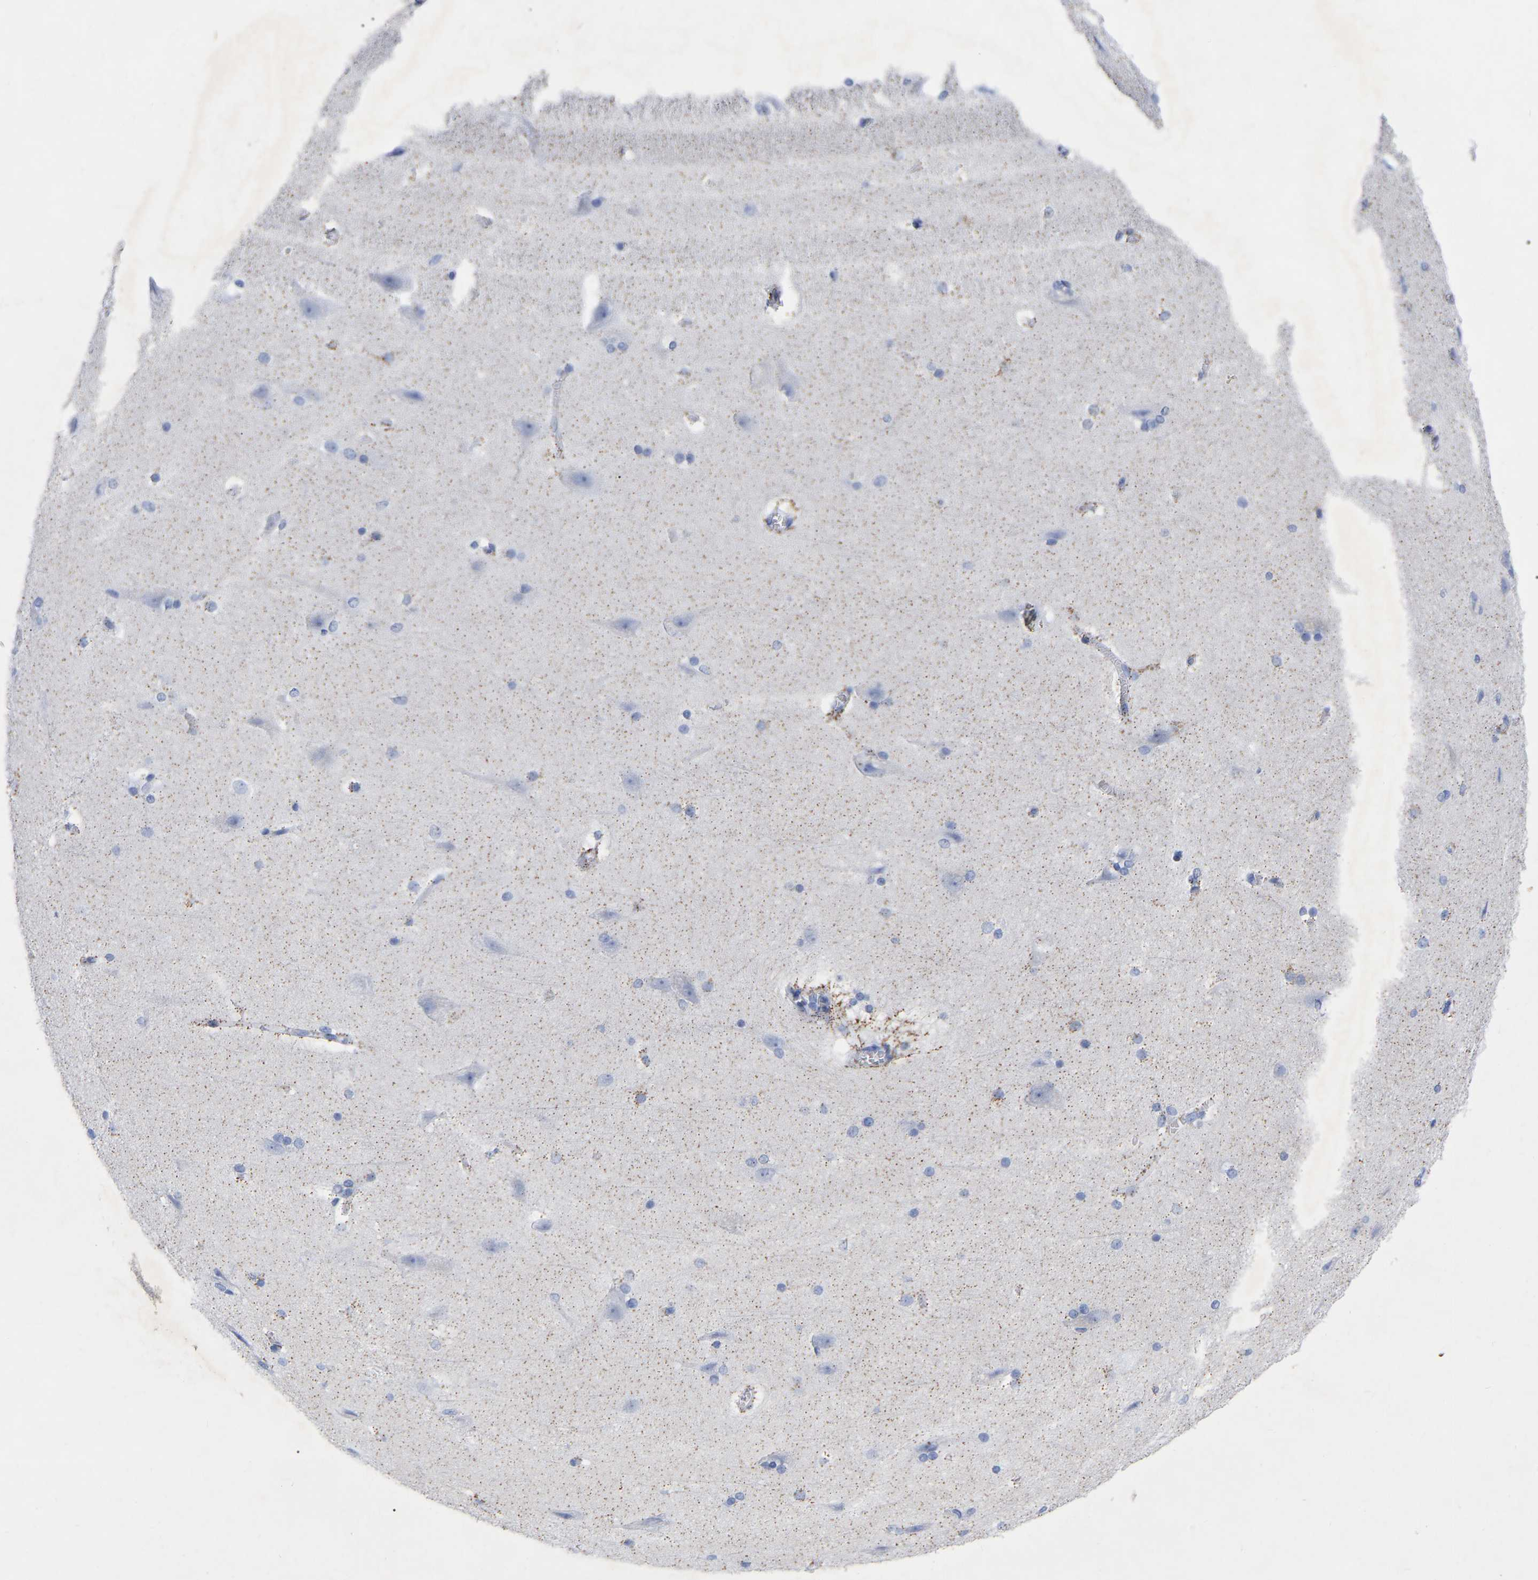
{"staining": {"intensity": "negative", "quantity": "none", "location": "none"}, "tissue": "cerebral cortex", "cell_type": "Endothelial cells", "image_type": "normal", "snomed": [{"axis": "morphology", "description": "Normal tissue, NOS"}, {"axis": "topography", "description": "Cerebral cortex"}, {"axis": "topography", "description": "Hippocampus"}], "caption": "The image exhibits no staining of endothelial cells in benign cerebral cortex.", "gene": "ZNF629", "patient": {"sex": "female", "age": 19}}